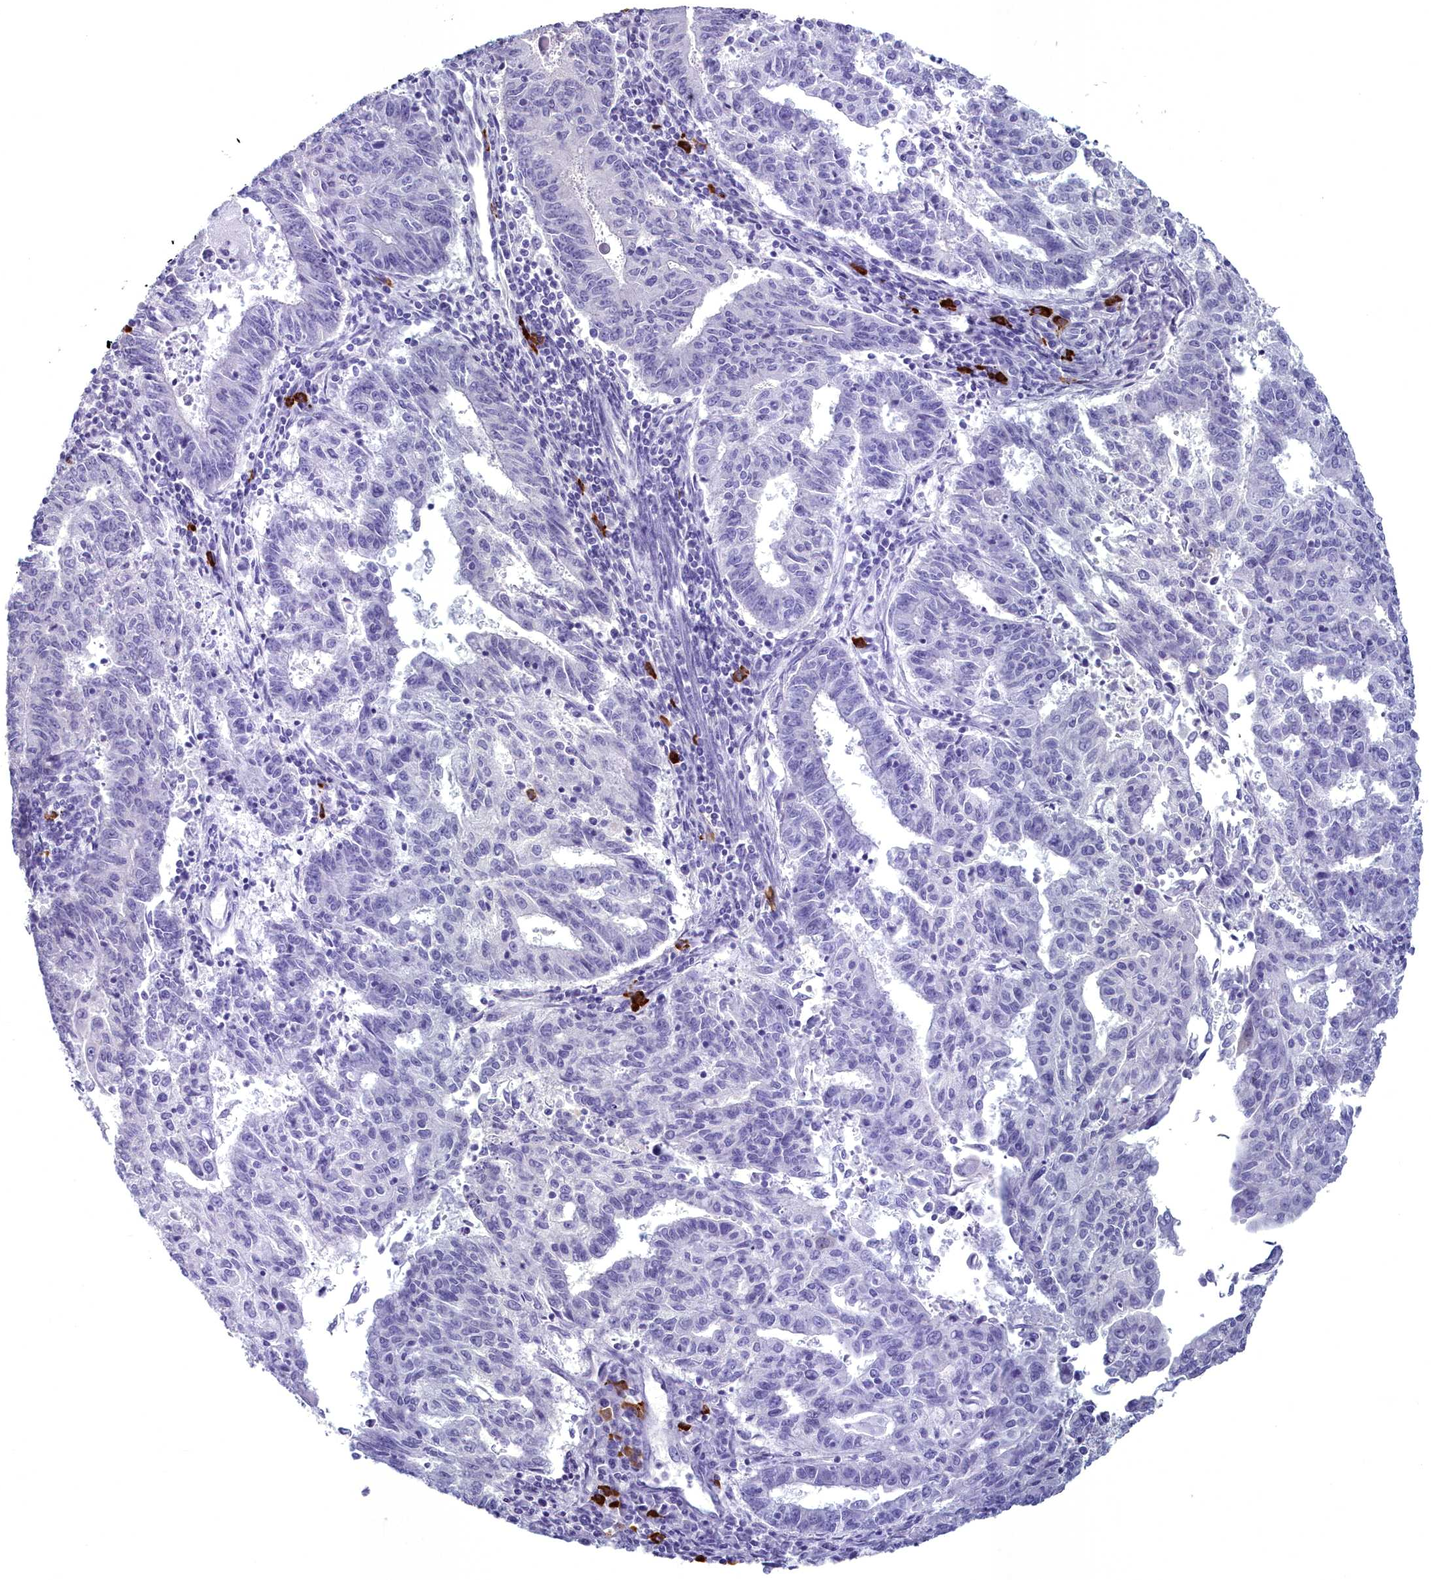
{"staining": {"intensity": "negative", "quantity": "none", "location": "none"}, "tissue": "endometrial cancer", "cell_type": "Tumor cells", "image_type": "cancer", "snomed": [{"axis": "morphology", "description": "Adenocarcinoma, NOS"}, {"axis": "topography", "description": "Endometrium"}], "caption": "Endometrial adenocarcinoma stained for a protein using immunohistochemistry reveals no expression tumor cells.", "gene": "MAP6", "patient": {"sex": "female", "age": 59}}